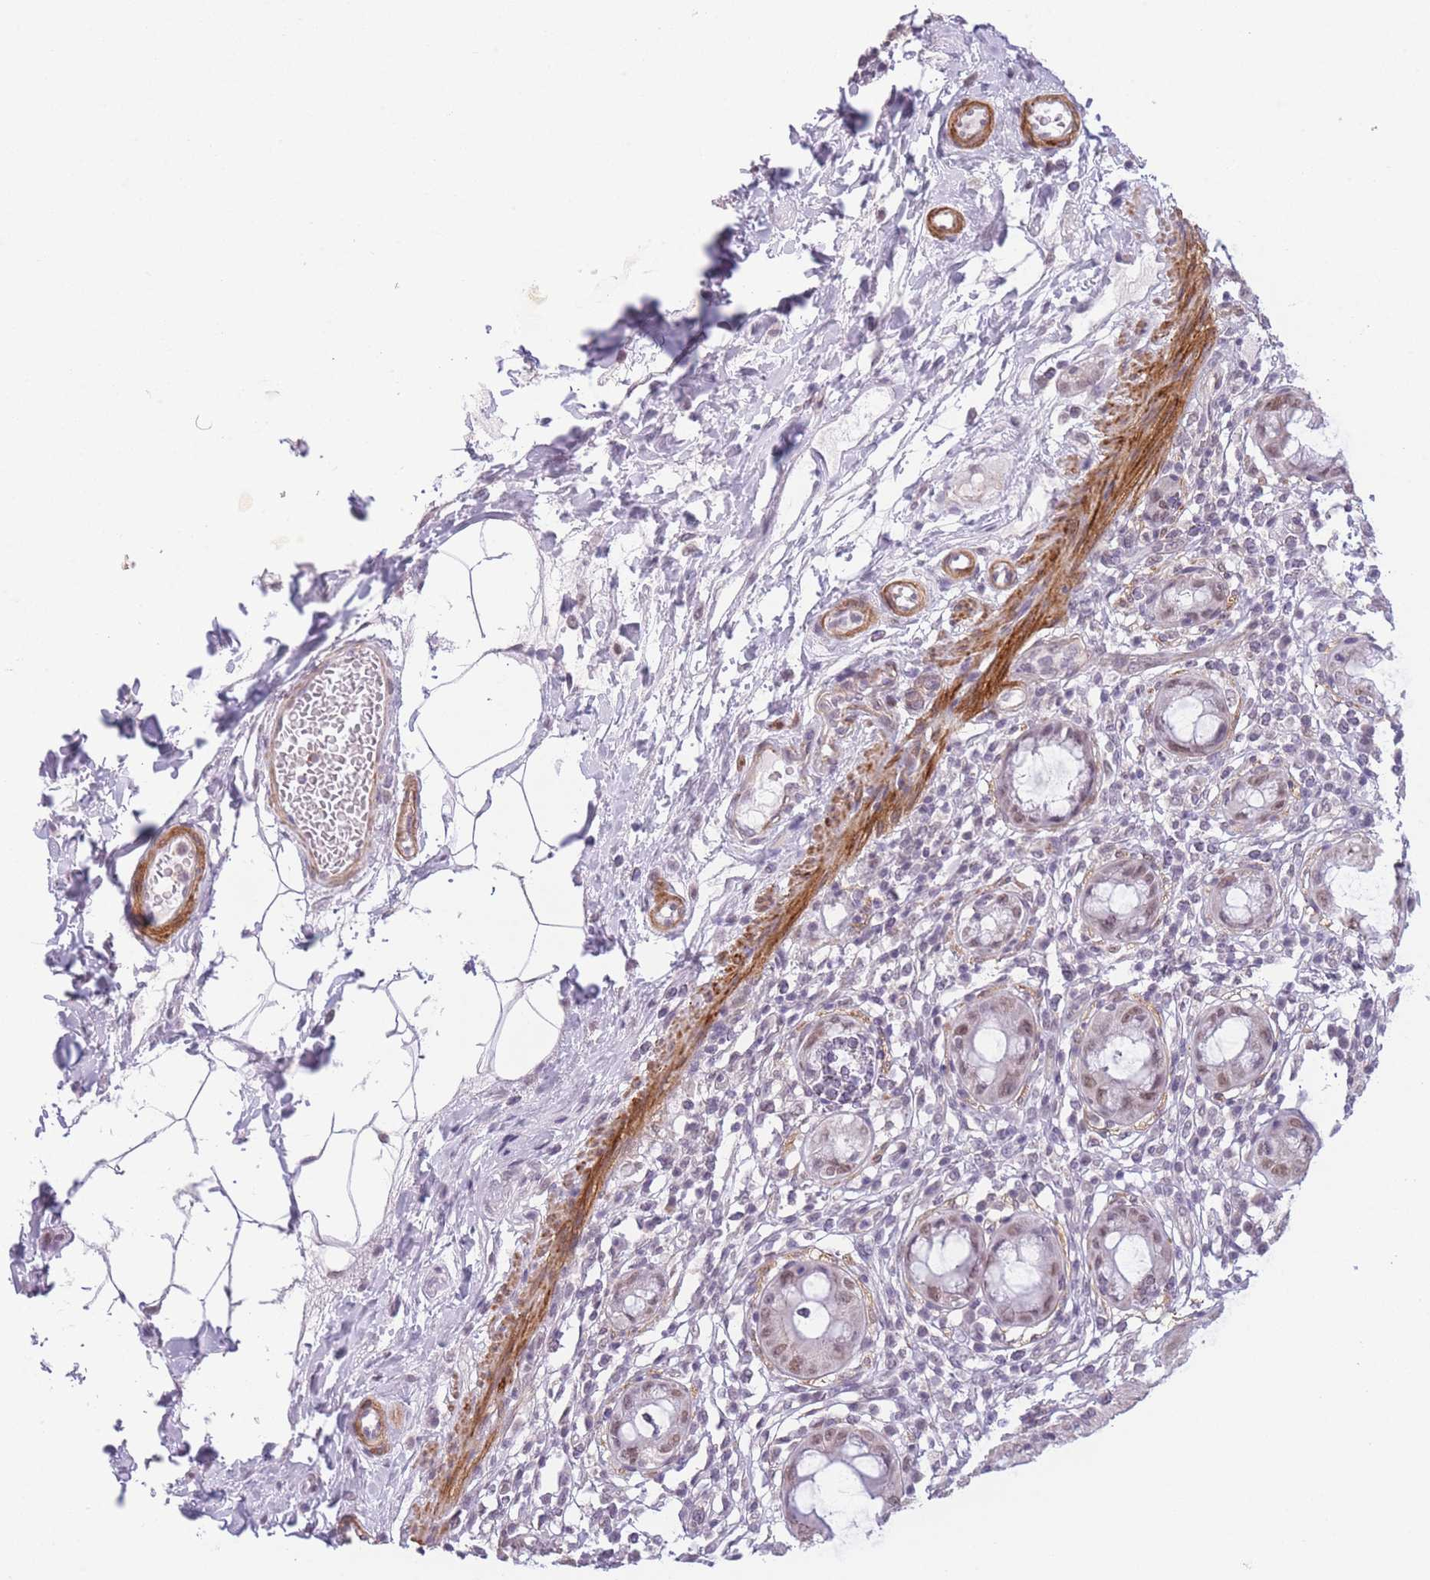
{"staining": {"intensity": "negative", "quantity": "none", "location": "none"}, "tissue": "rectum", "cell_type": "Glandular cells", "image_type": "normal", "snomed": [{"axis": "morphology", "description": "Normal tissue, NOS"}, {"axis": "topography", "description": "Rectum"}], "caption": "The photomicrograph shows no staining of glandular cells in benign rectum.", "gene": "SIN3B", "patient": {"sex": "female", "age": 57}}